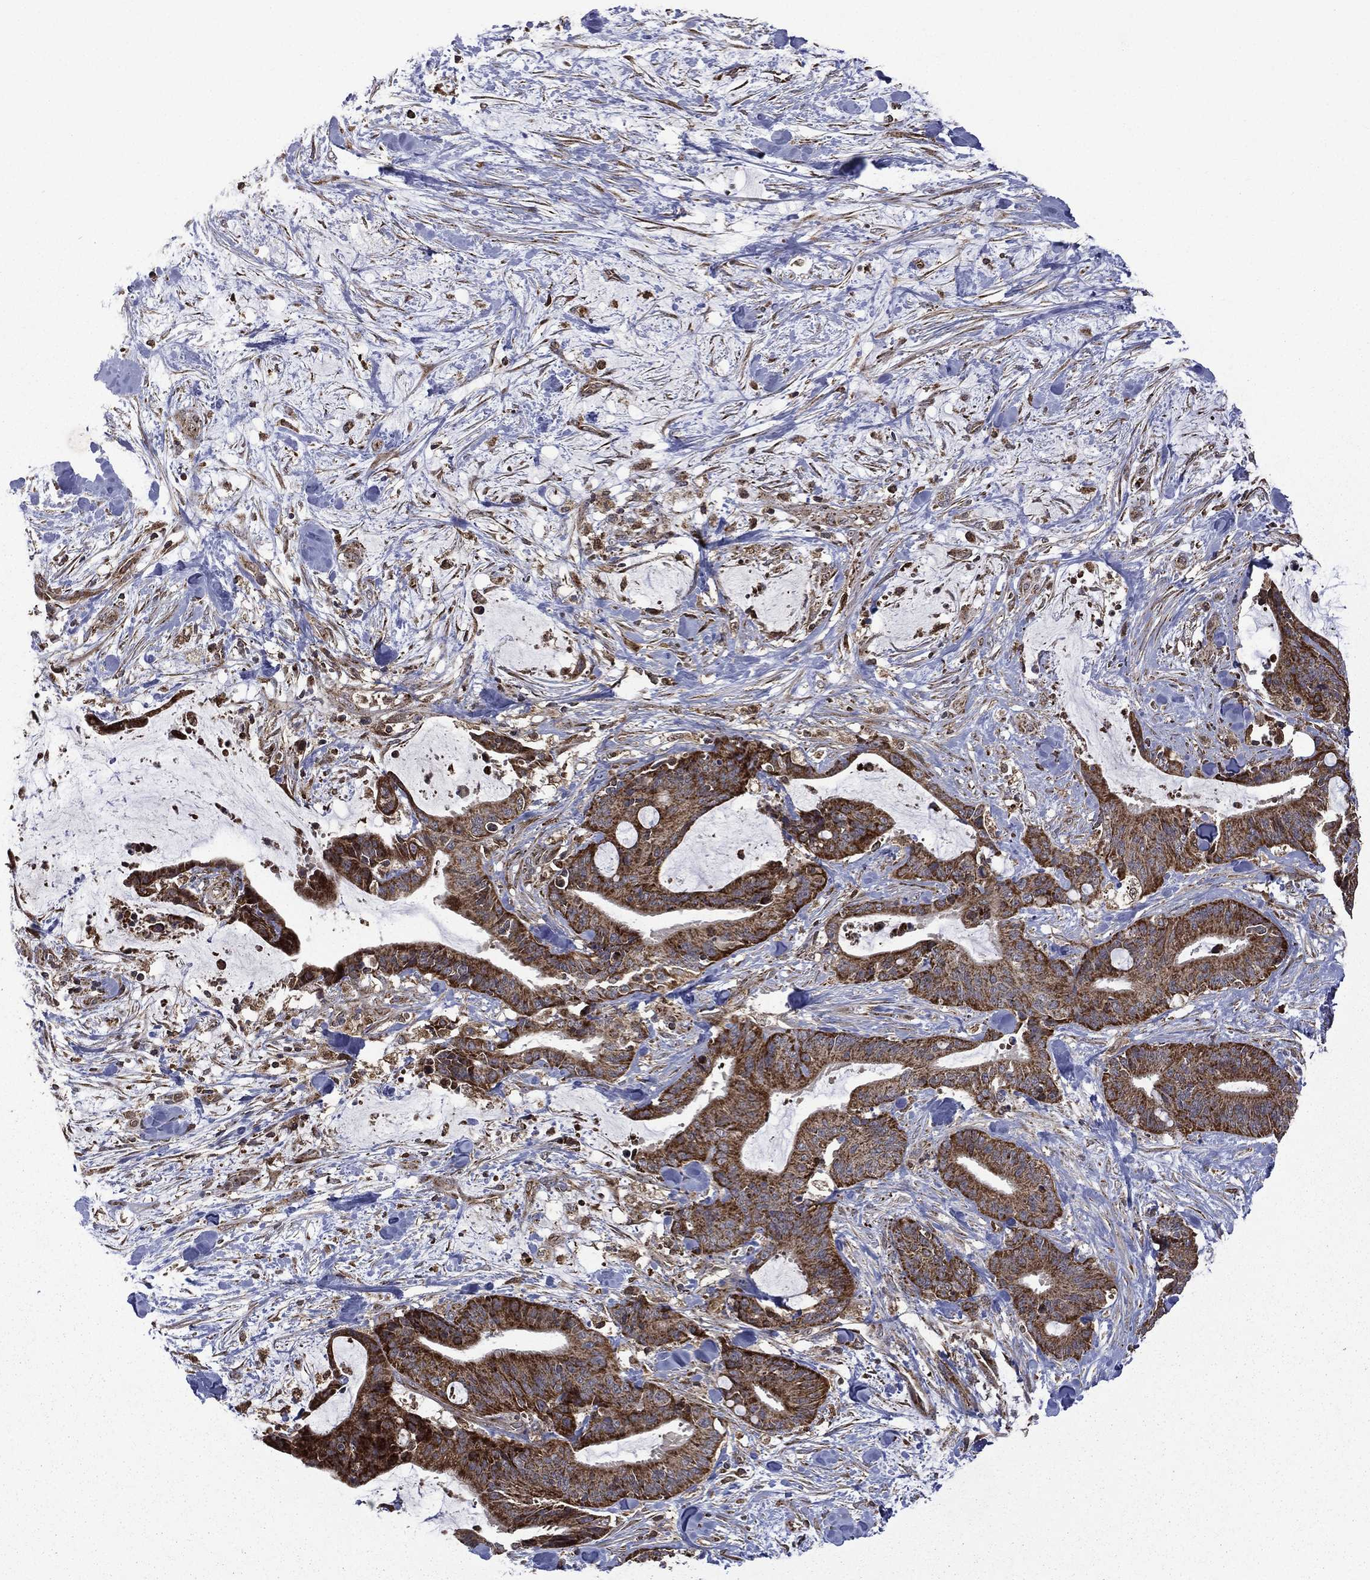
{"staining": {"intensity": "strong", "quantity": ">75%", "location": "cytoplasmic/membranous"}, "tissue": "liver cancer", "cell_type": "Tumor cells", "image_type": "cancer", "snomed": [{"axis": "morphology", "description": "Cholangiocarcinoma"}, {"axis": "topography", "description": "Liver"}], "caption": "The image exhibits a brown stain indicating the presence of a protein in the cytoplasmic/membranous of tumor cells in cholangiocarcinoma (liver).", "gene": "GIMAP6", "patient": {"sex": "female", "age": 73}}